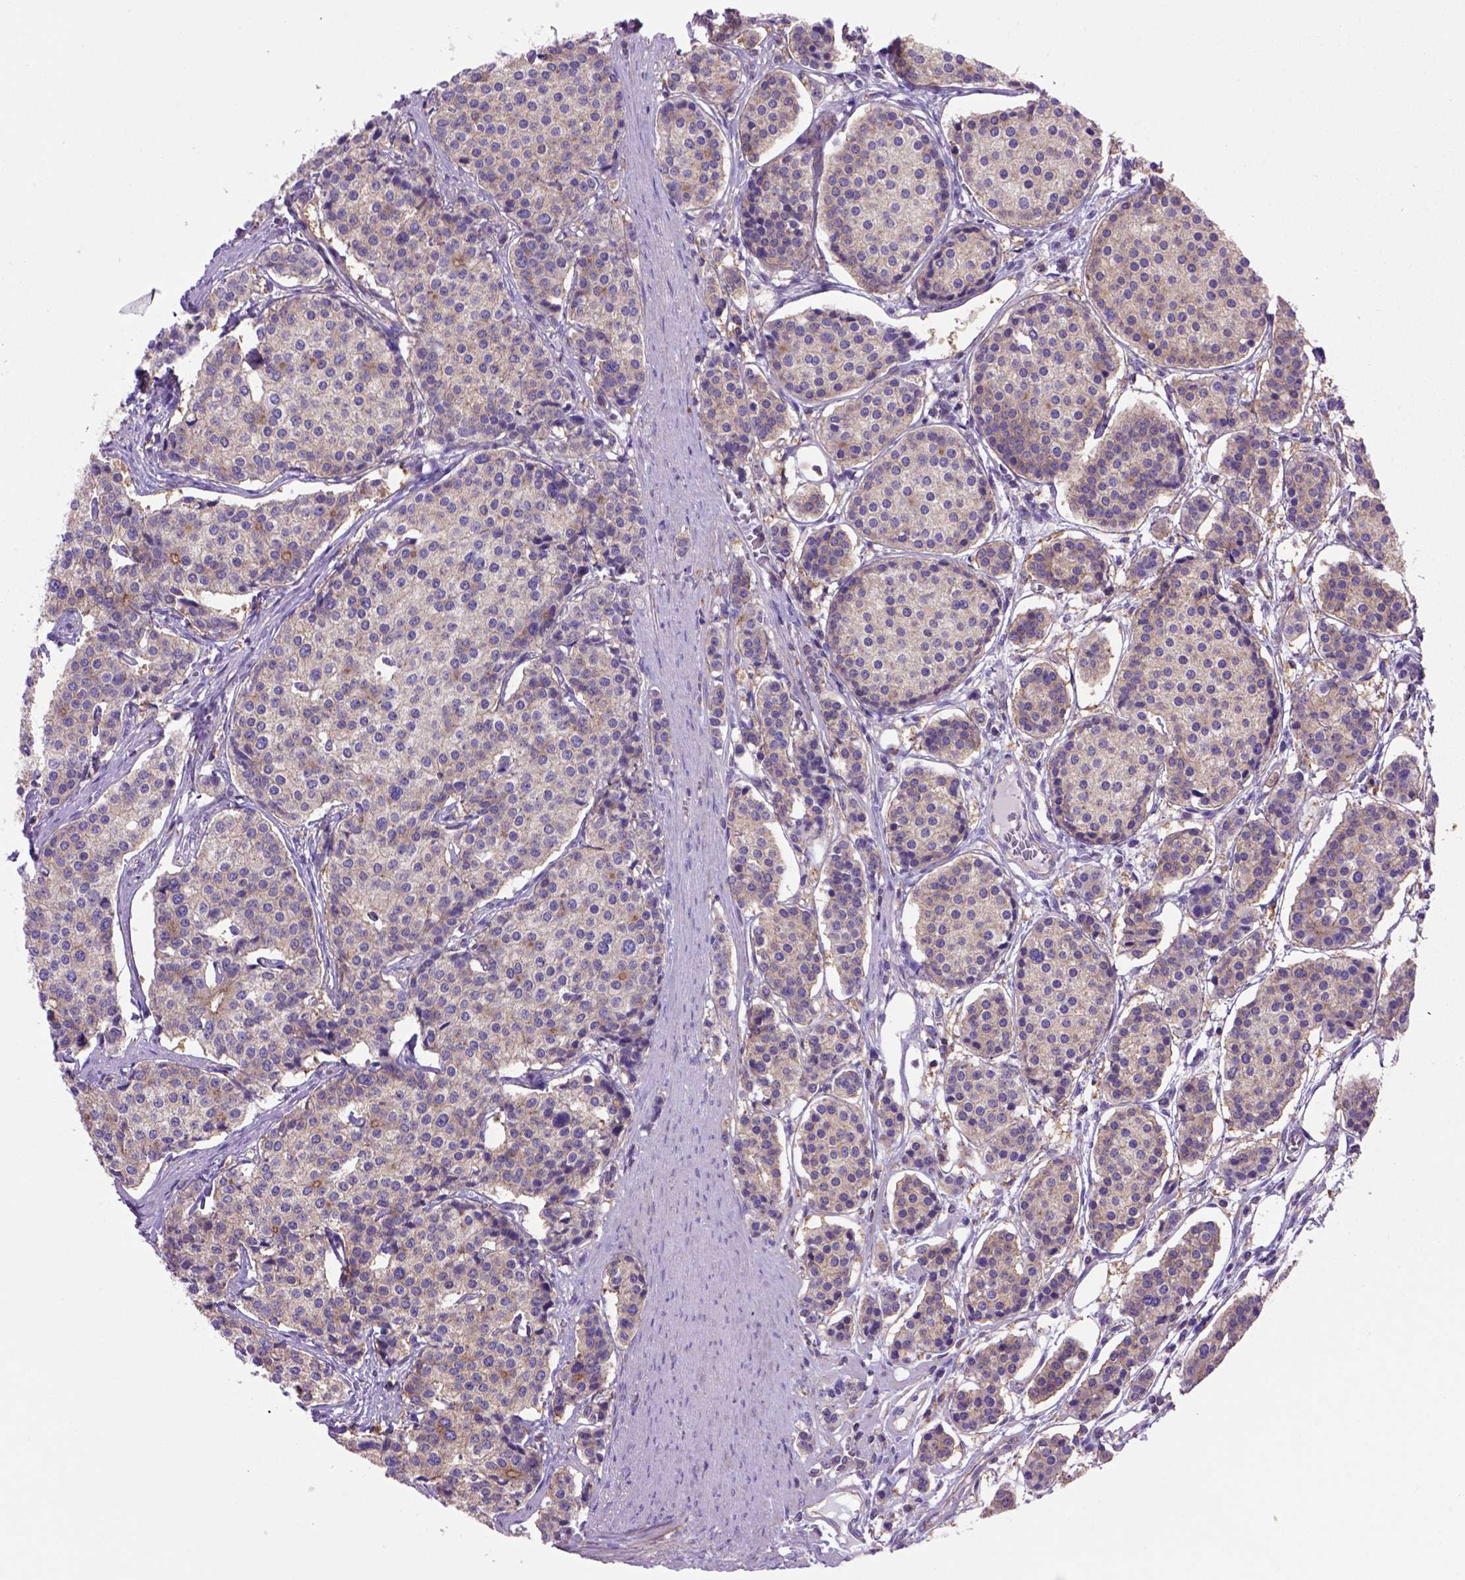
{"staining": {"intensity": "moderate", "quantity": "<25%", "location": "cytoplasmic/membranous"}, "tissue": "carcinoid", "cell_type": "Tumor cells", "image_type": "cancer", "snomed": [{"axis": "morphology", "description": "Carcinoid, malignant, NOS"}, {"axis": "topography", "description": "Small intestine"}], "caption": "Protein staining of carcinoid tissue displays moderate cytoplasmic/membranous expression in approximately <25% of tumor cells. (DAB IHC with brightfield microscopy, high magnification).", "gene": "PEX12", "patient": {"sex": "female", "age": 65}}